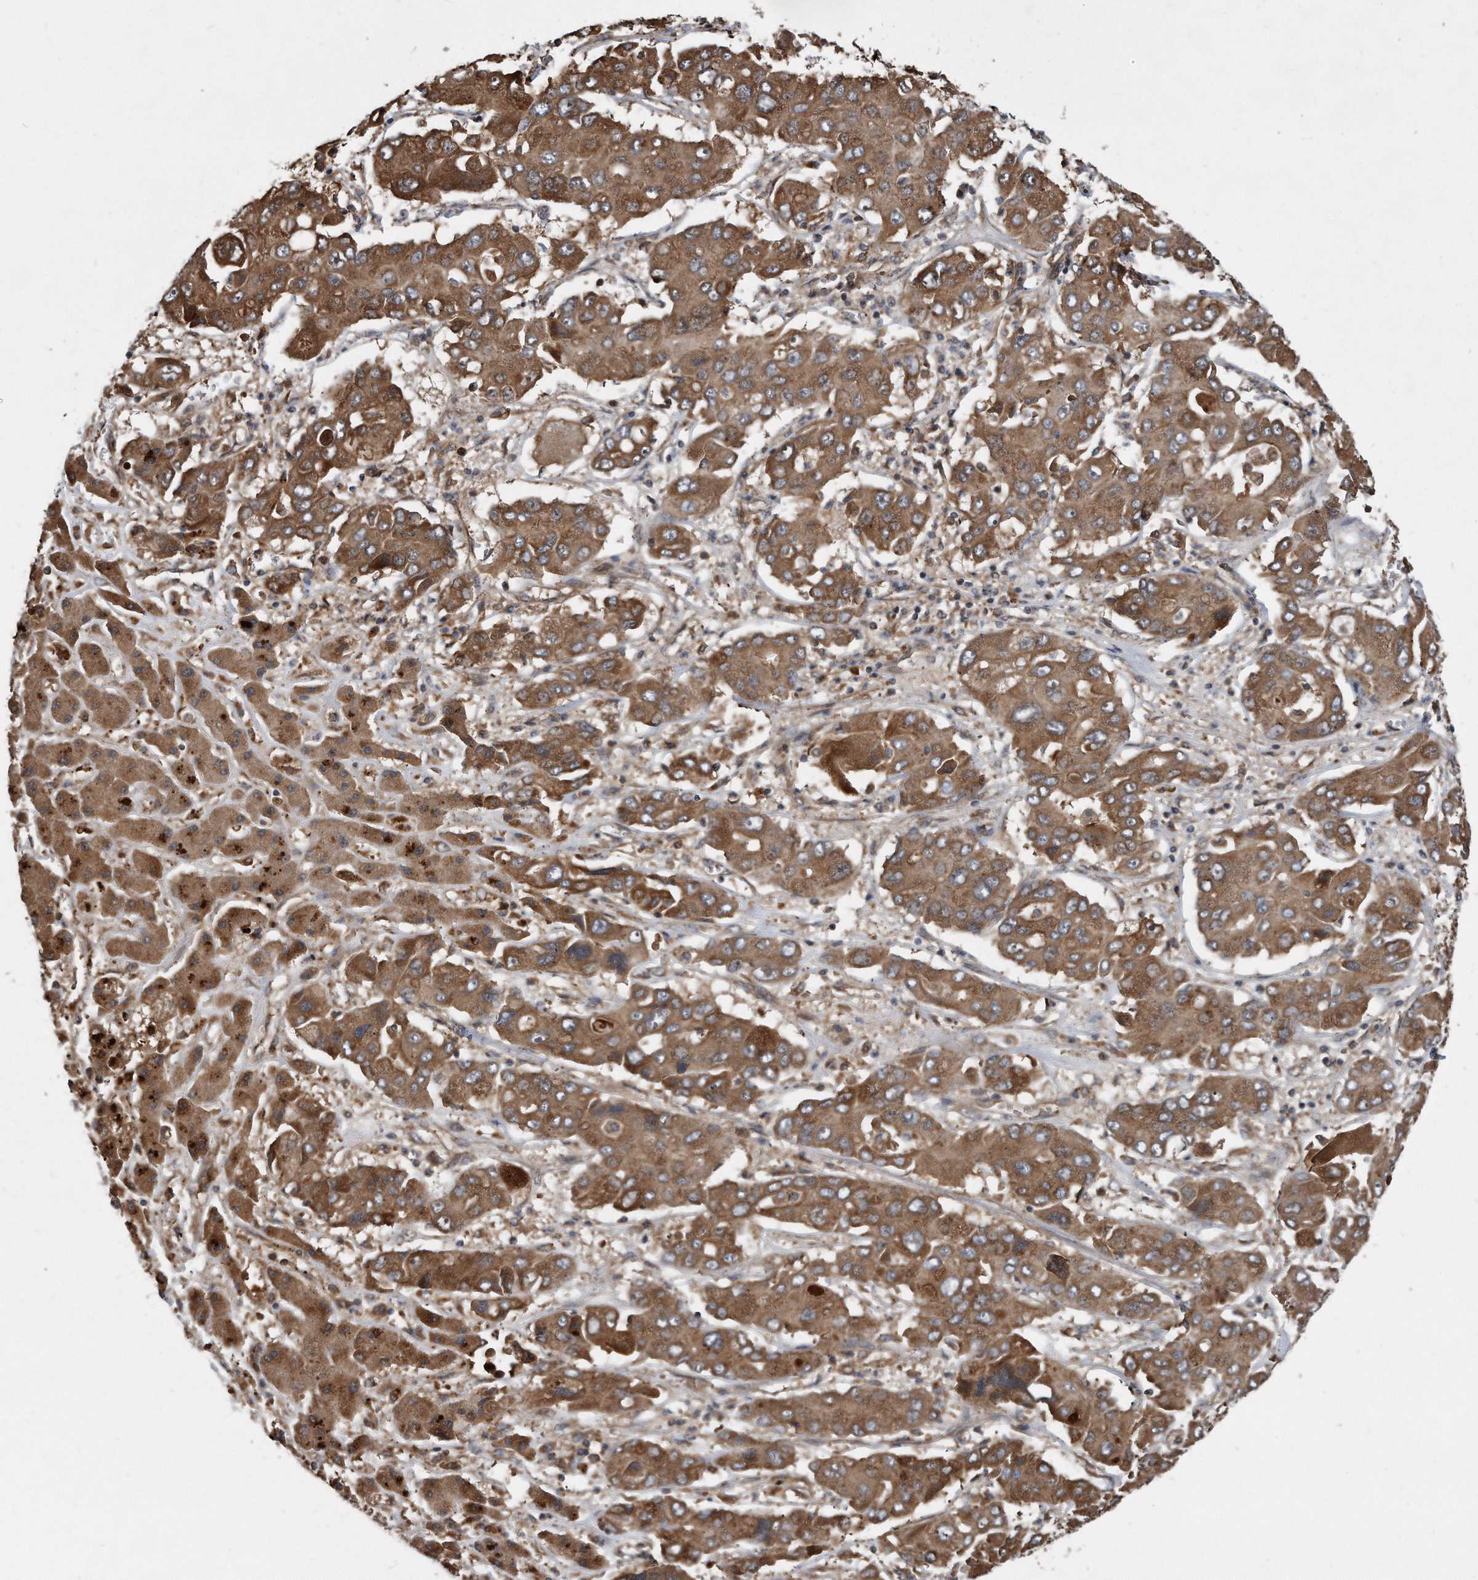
{"staining": {"intensity": "moderate", "quantity": ">75%", "location": "cytoplasmic/membranous"}, "tissue": "liver cancer", "cell_type": "Tumor cells", "image_type": "cancer", "snomed": [{"axis": "morphology", "description": "Cholangiocarcinoma"}, {"axis": "topography", "description": "Liver"}], "caption": "Immunohistochemistry (DAB) staining of human cholangiocarcinoma (liver) exhibits moderate cytoplasmic/membranous protein positivity in about >75% of tumor cells.", "gene": "FAM136A", "patient": {"sex": "male", "age": 67}}